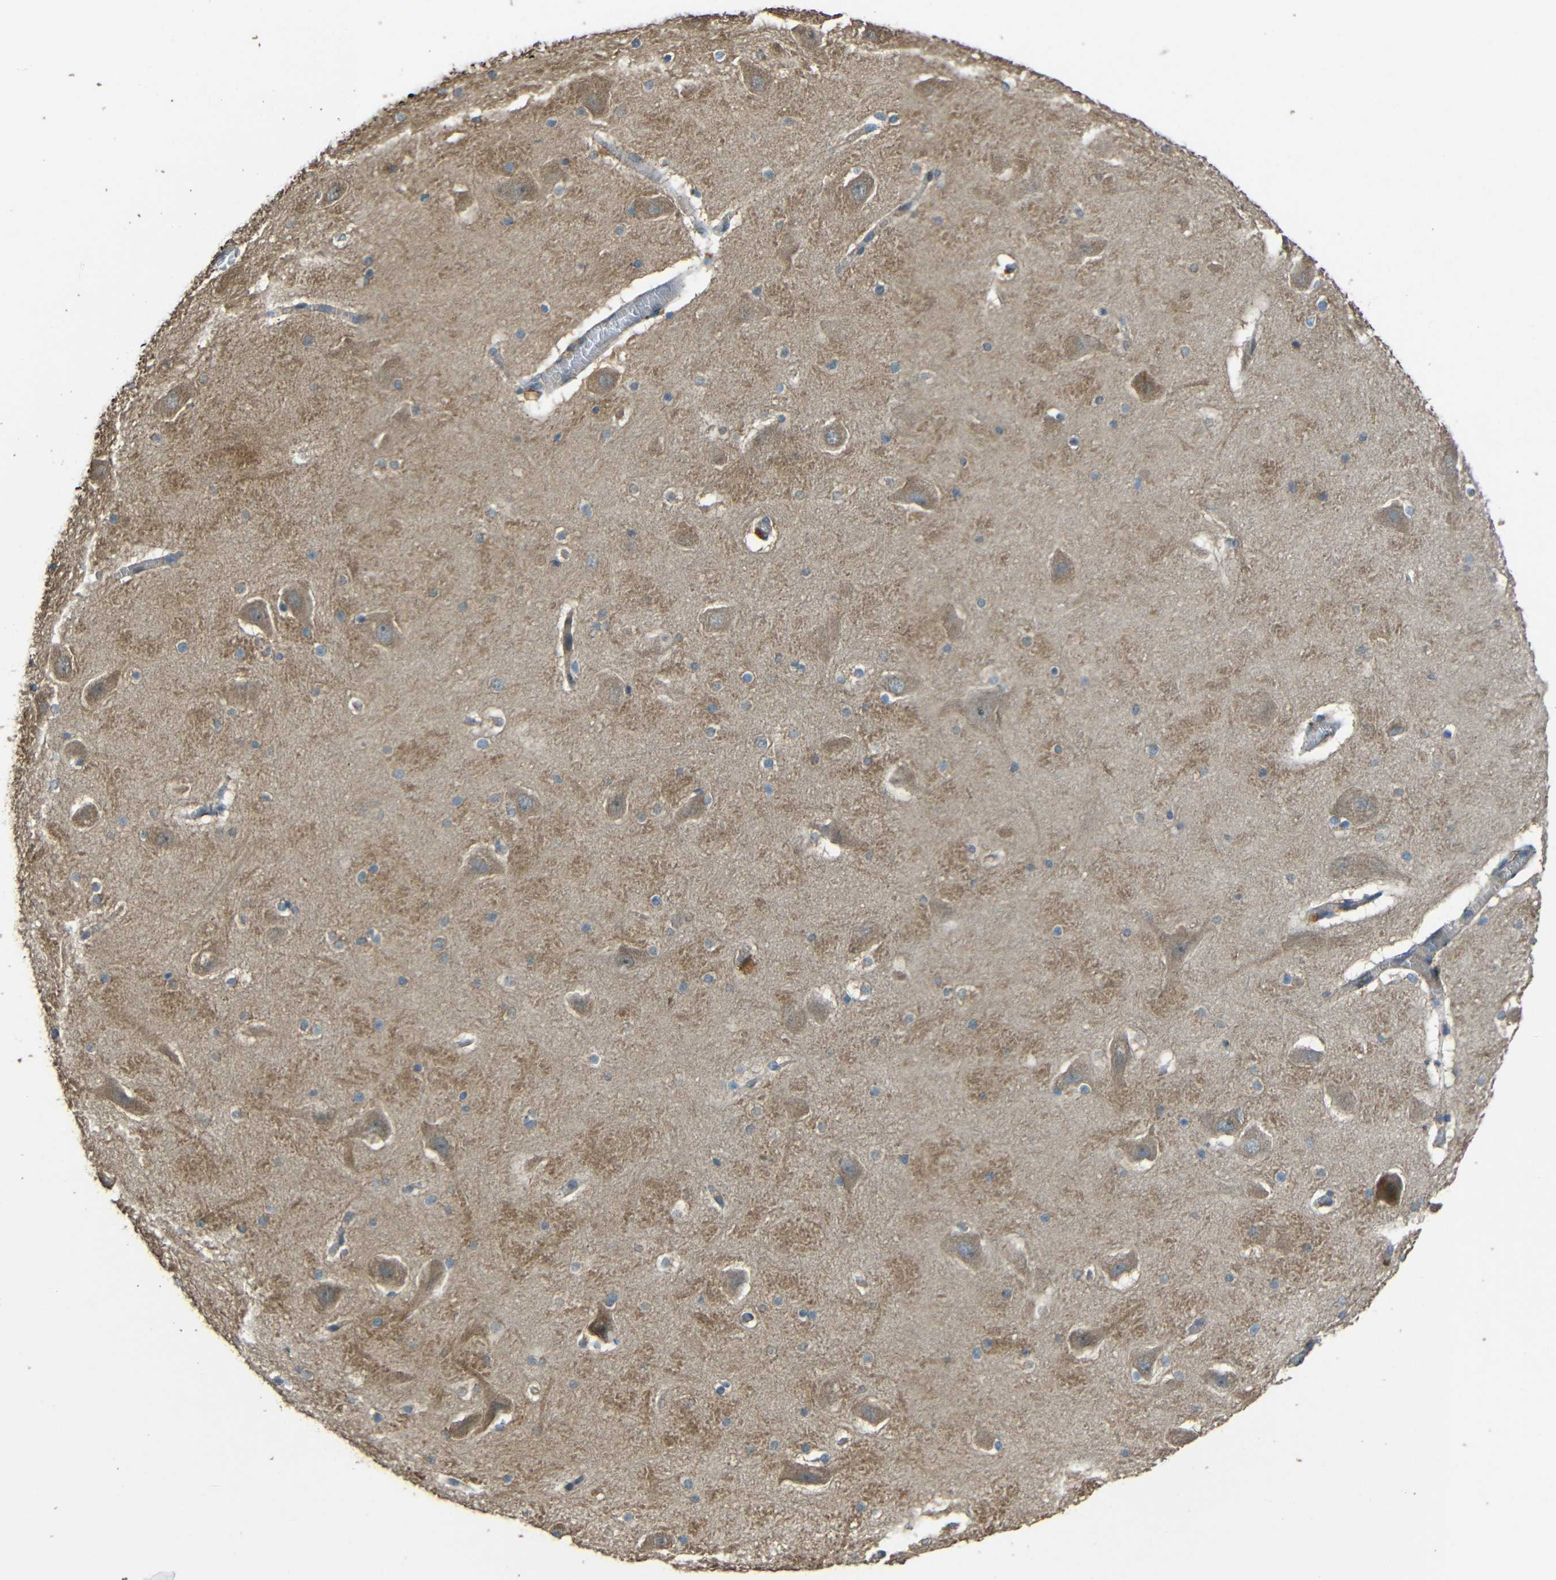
{"staining": {"intensity": "negative", "quantity": "none", "location": "none"}, "tissue": "hippocampus", "cell_type": "Glial cells", "image_type": "normal", "snomed": [{"axis": "morphology", "description": "Normal tissue, NOS"}, {"axis": "topography", "description": "Hippocampus"}], "caption": "Protein analysis of normal hippocampus exhibits no significant expression in glial cells.", "gene": "ACACA", "patient": {"sex": "male", "age": 45}}